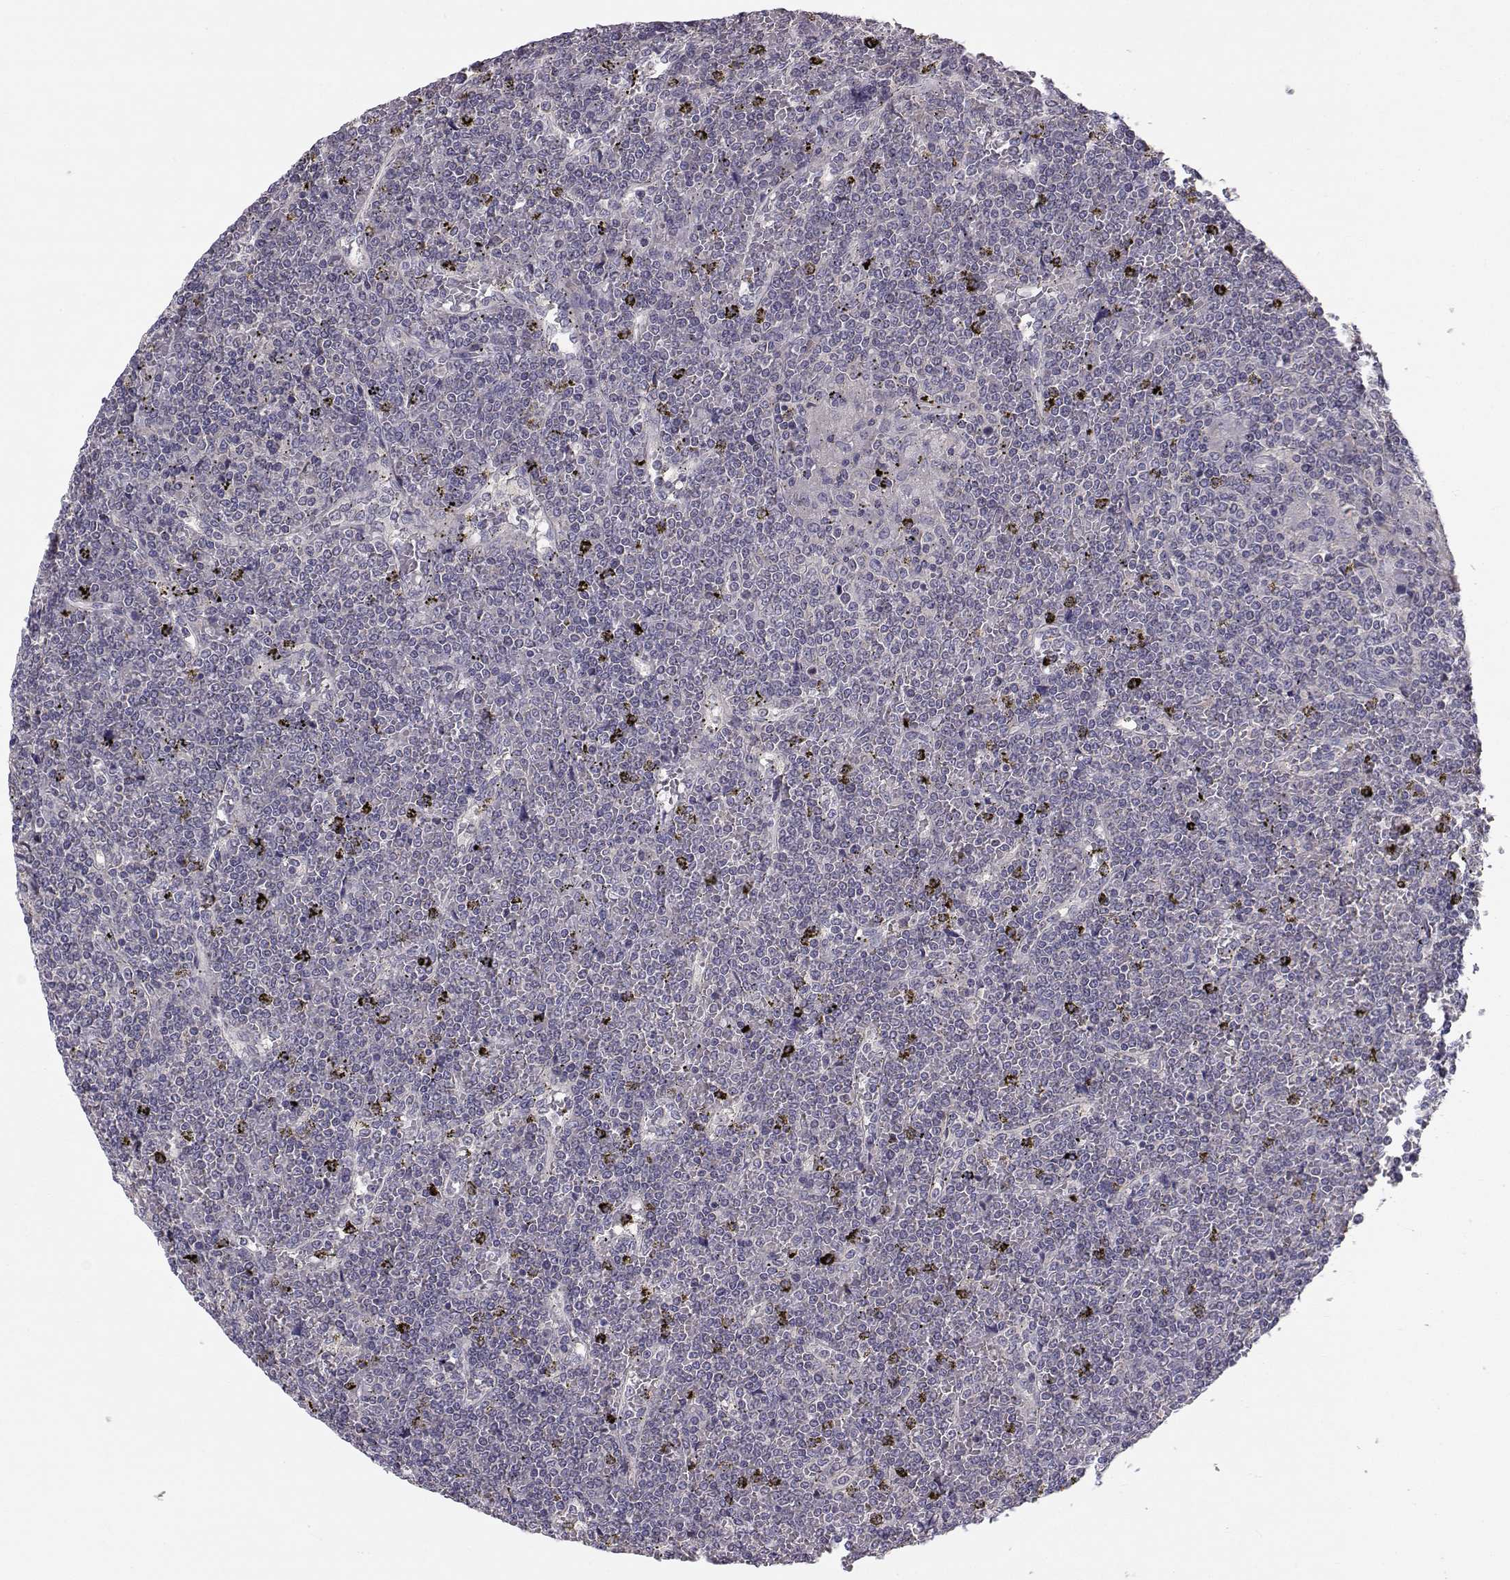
{"staining": {"intensity": "negative", "quantity": "none", "location": "none"}, "tissue": "lymphoma", "cell_type": "Tumor cells", "image_type": "cancer", "snomed": [{"axis": "morphology", "description": "Malignant lymphoma, non-Hodgkin's type, Low grade"}, {"axis": "topography", "description": "Spleen"}], "caption": "Immunohistochemical staining of human lymphoma shows no significant staining in tumor cells.", "gene": "PEX5L", "patient": {"sex": "female", "age": 19}}